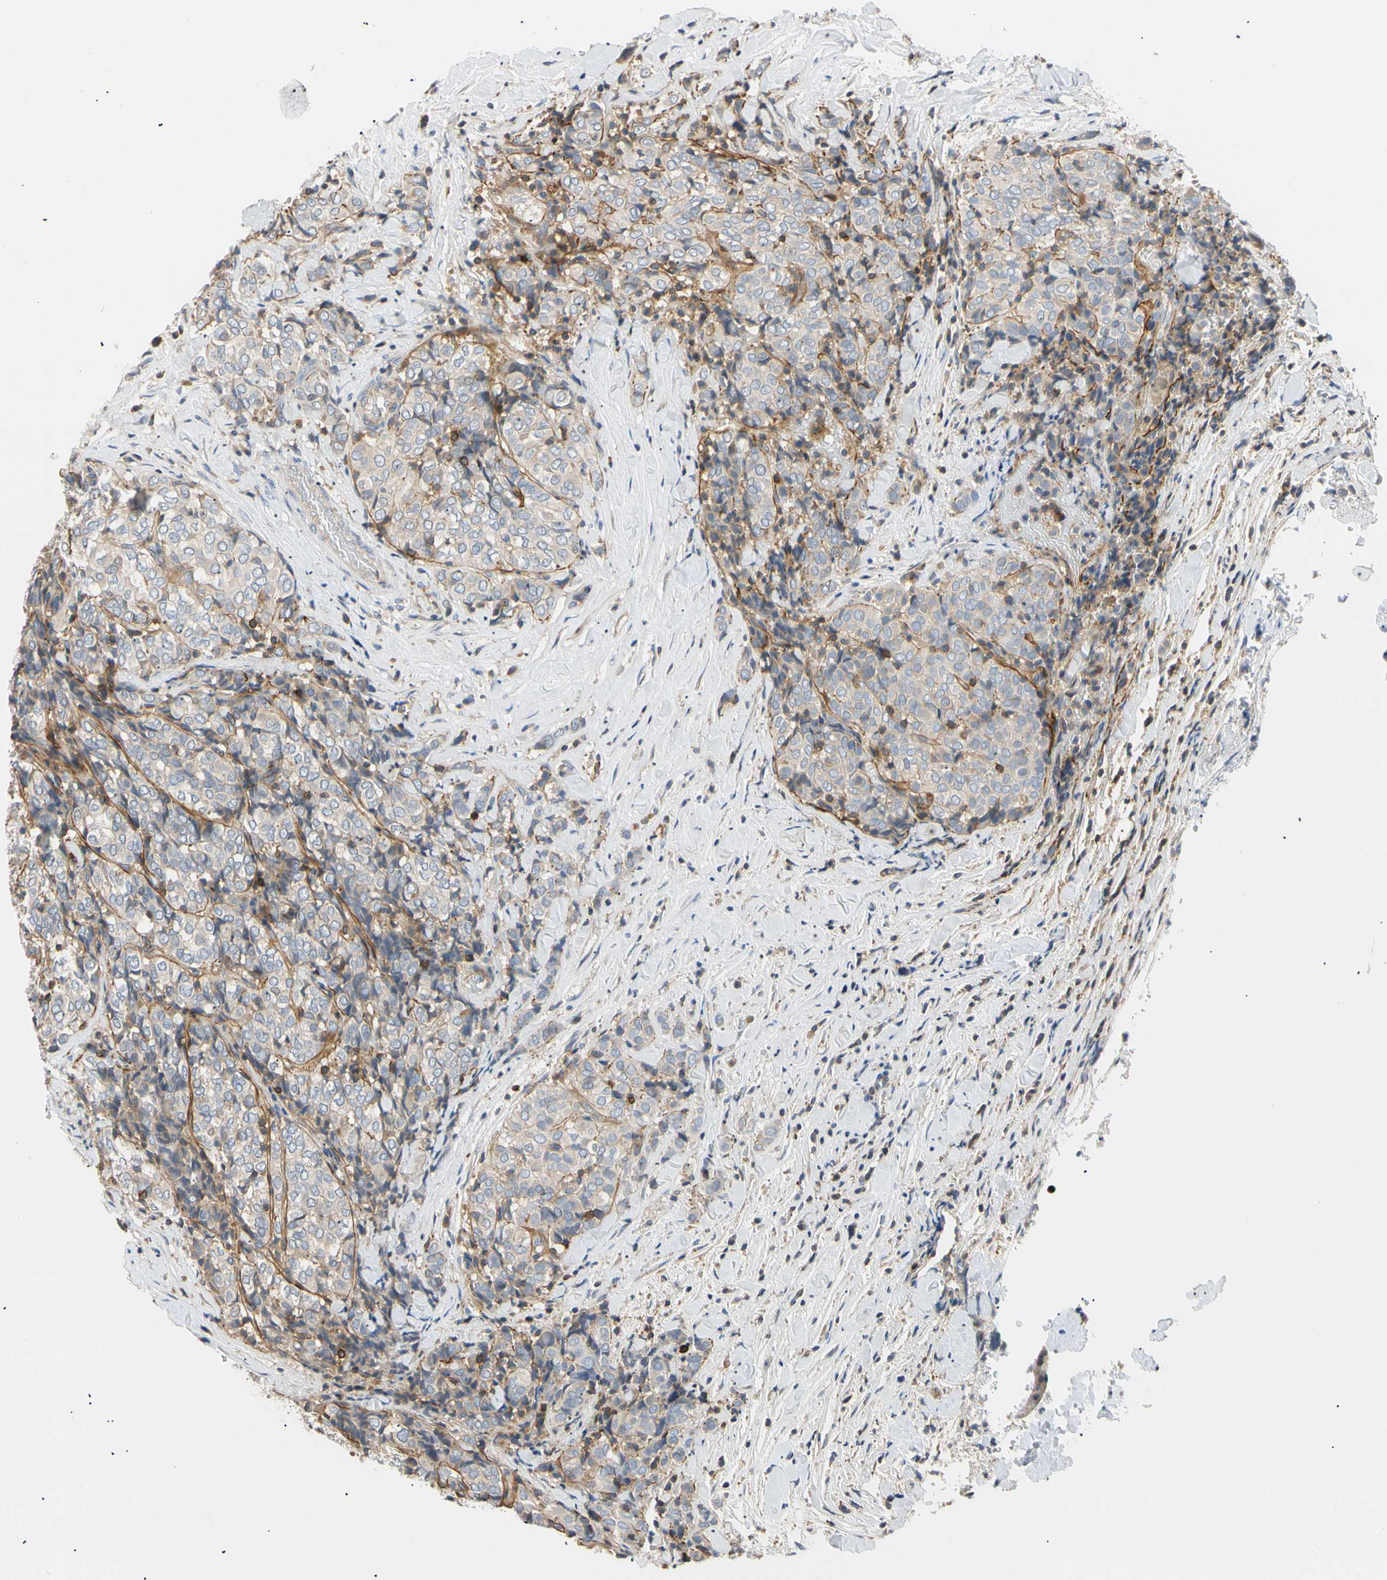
{"staining": {"intensity": "negative", "quantity": "none", "location": "none"}, "tissue": "thyroid cancer", "cell_type": "Tumor cells", "image_type": "cancer", "snomed": [{"axis": "morphology", "description": "Normal tissue, NOS"}, {"axis": "morphology", "description": "Papillary adenocarcinoma, NOS"}, {"axis": "topography", "description": "Thyroid gland"}], "caption": "DAB immunohistochemical staining of thyroid cancer reveals no significant expression in tumor cells.", "gene": "TNFRSF18", "patient": {"sex": "female", "age": 30}}